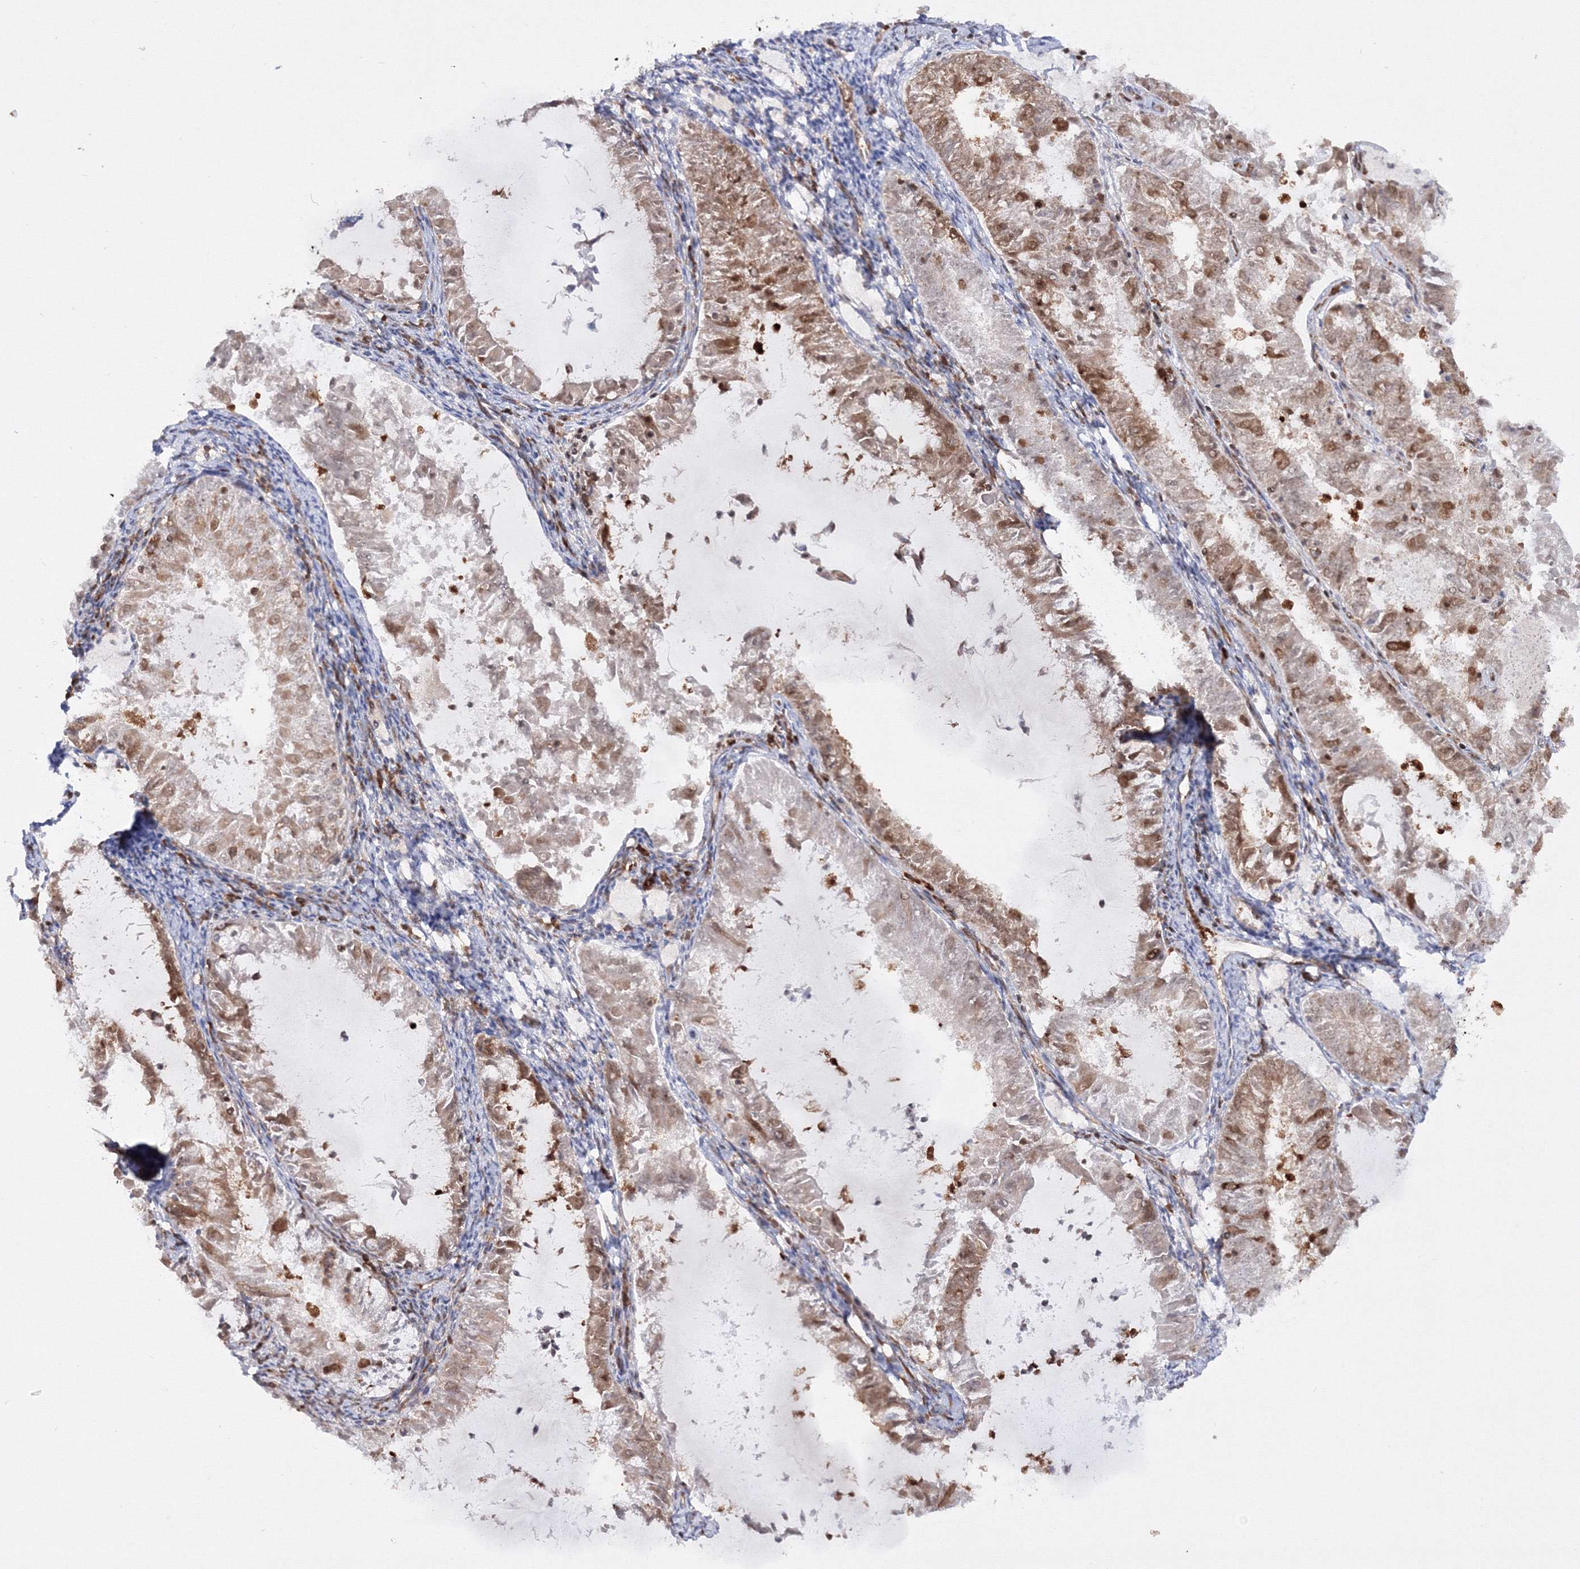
{"staining": {"intensity": "moderate", "quantity": ">75%", "location": "cytoplasmic/membranous"}, "tissue": "endometrial cancer", "cell_type": "Tumor cells", "image_type": "cancer", "snomed": [{"axis": "morphology", "description": "Adenocarcinoma, NOS"}, {"axis": "topography", "description": "Endometrium"}], "caption": "Moderate cytoplasmic/membranous staining is identified in approximately >75% of tumor cells in endometrial cancer. (DAB (3,3'-diaminobenzidine) = brown stain, brightfield microscopy at high magnification).", "gene": "HARS1", "patient": {"sex": "female", "age": 57}}